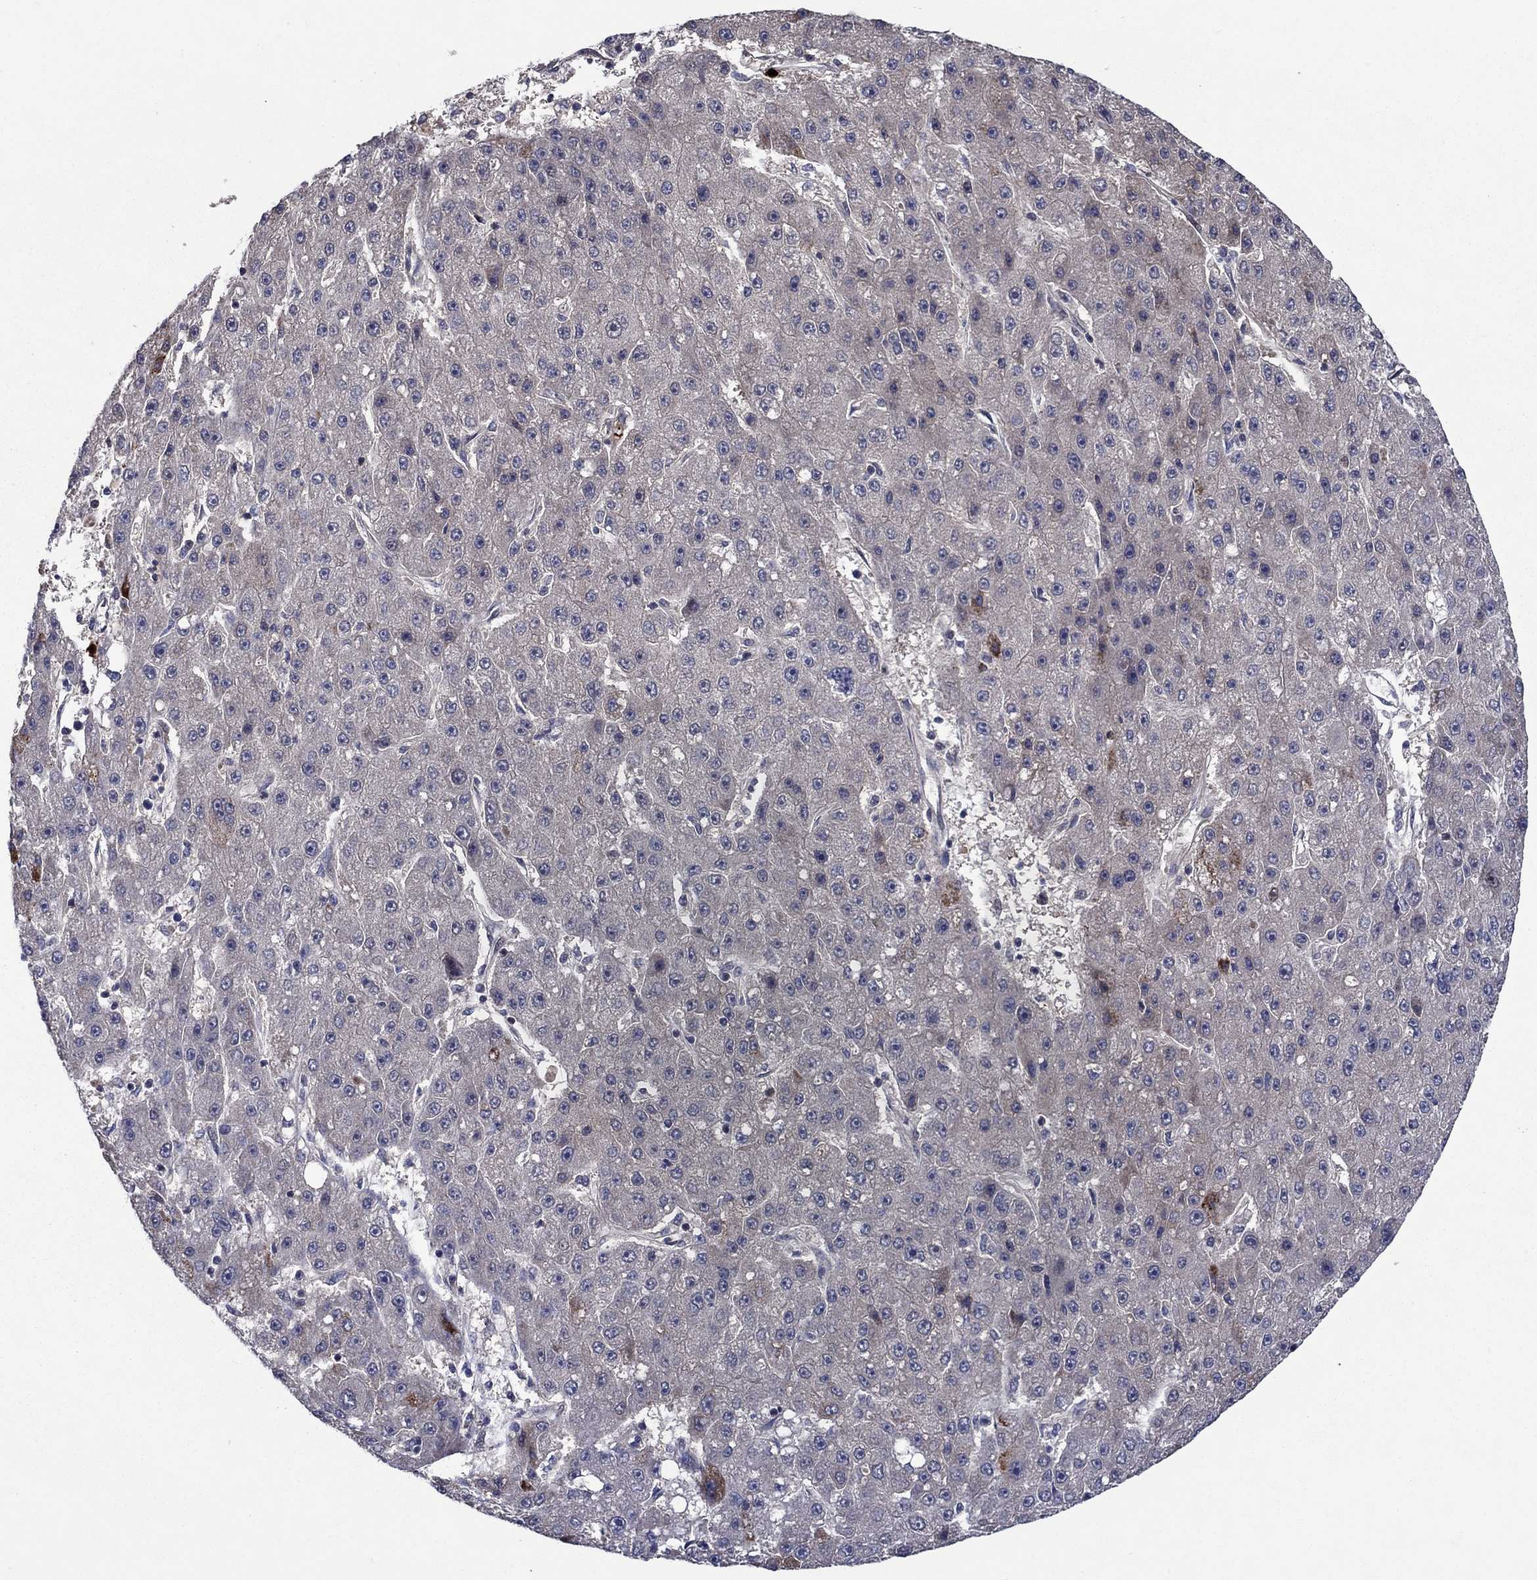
{"staining": {"intensity": "strong", "quantity": "<25%", "location": "cytoplasmic/membranous"}, "tissue": "liver cancer", "cell_type": "Tumor cells", "image_type": "cancer", "snomed": [{"axis": "morphology", "description": "Carcinoma, Hepatocellular, NOS"}, {"axis": "topography", "description": "Liver"}], "caption": "IHC micrograph of neoplastic tissue: liver hepatocellular carcinoma stained using immunohistochemistry (IHC) shows medium levels of strong protein expression localized specifically in the cytoplasmic/membranous of tumor cells, appearing as a cytoplasmic/membranous brown color.", "gene": "MSRB1", "patient": {"sex": "male", "age": 67}}